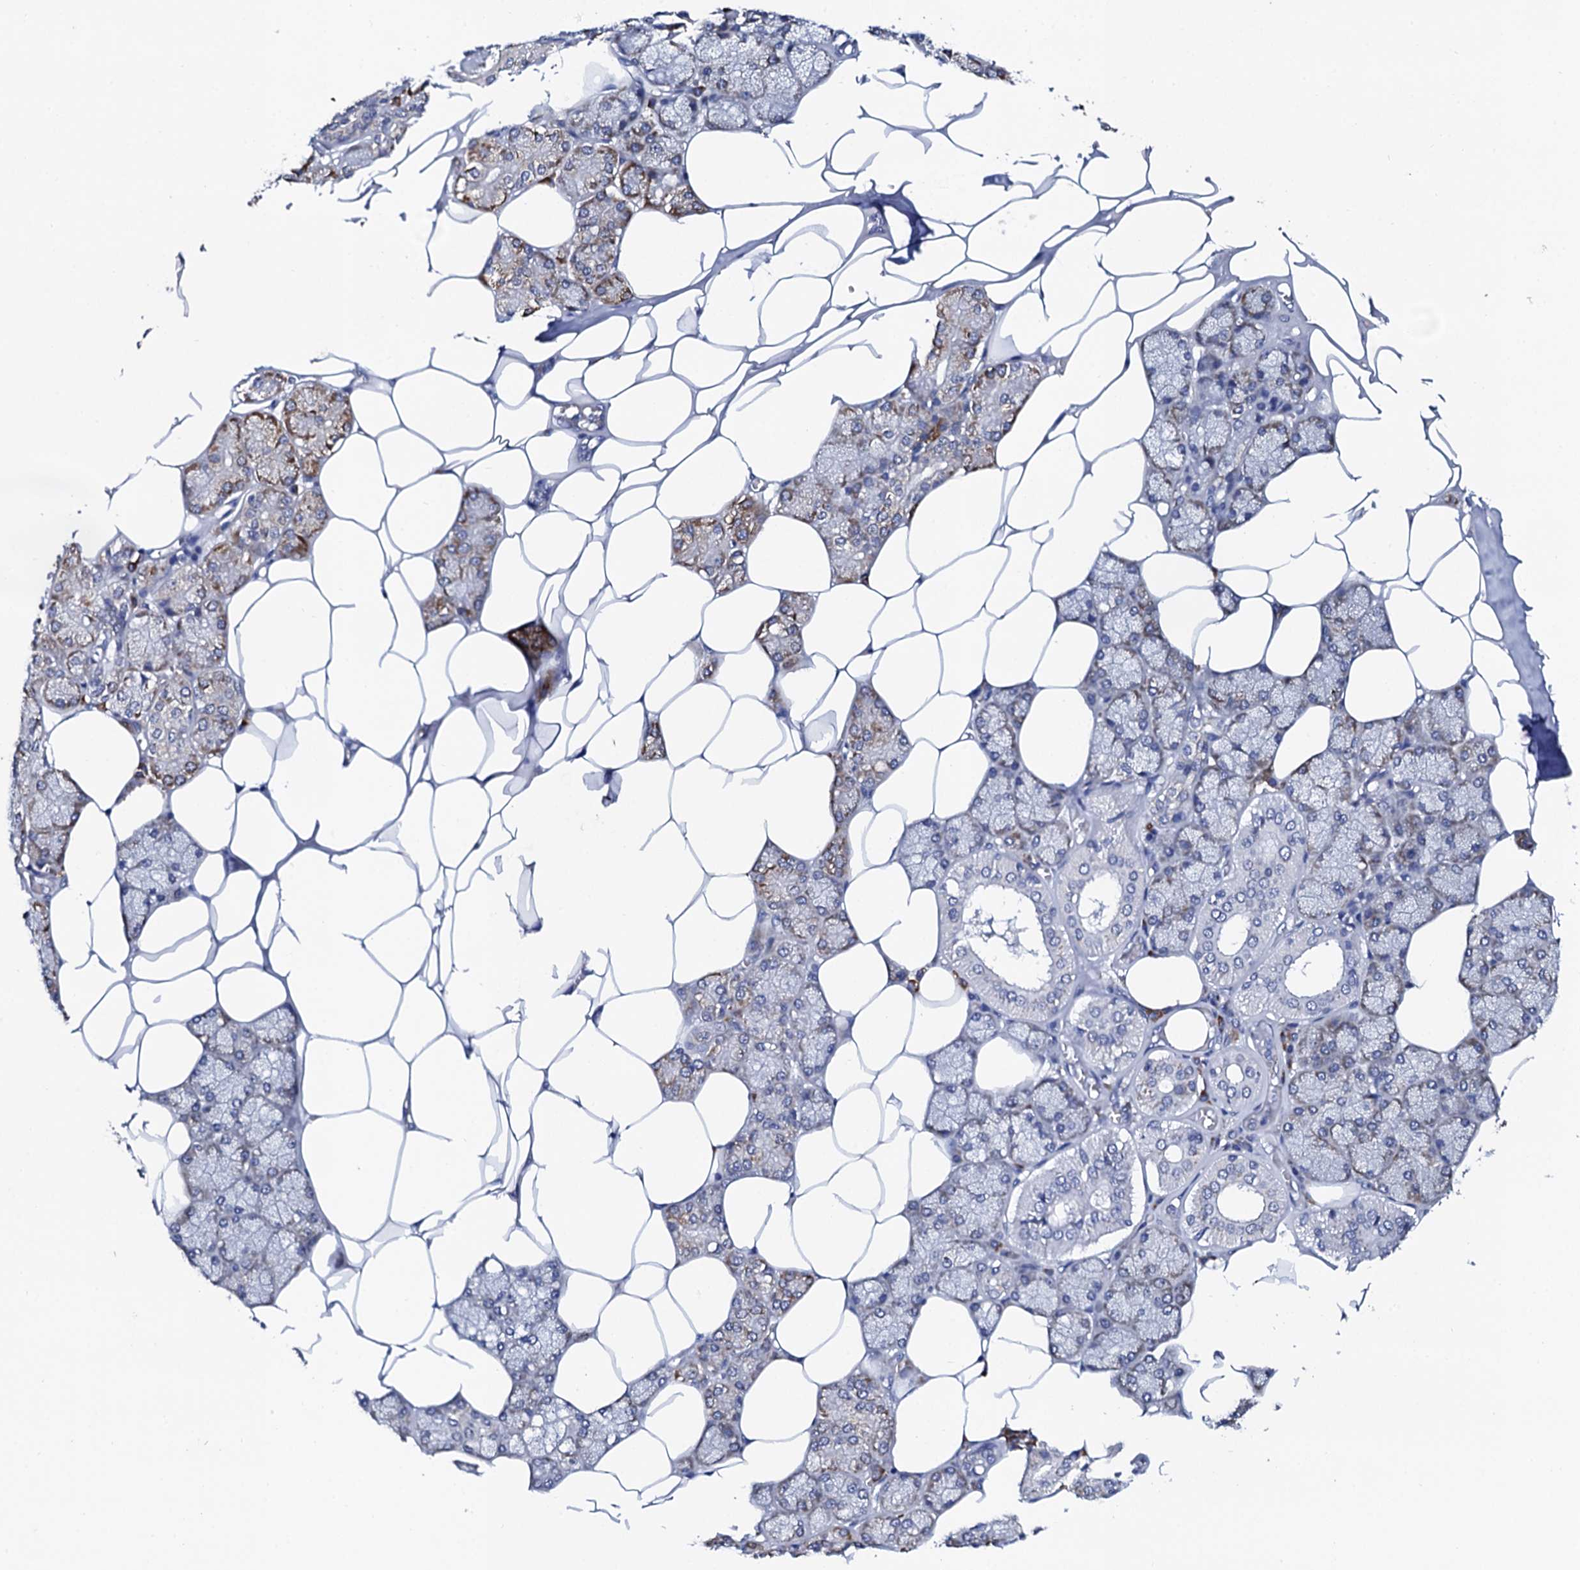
{"staining": {"intensity": "moderate", "quantity": "<25%", "location": "cytoplasmic/membranous"}, "tissue": "salivary gland", "cell_type": "Glandular cells", "image_type": "normal", "snomed": [{"axis": "morphology", "description": "Normal tissue, NOS"}, {"axis": "topography", "description": "Salivary gland"}], "caption": "A high-resolution image shows IHC staining of benign salivary gland, which reveals moderate cytoplasmic/membranous staining in approximately <25% of glandular cells.", "gene": "NUP58", "patient": {"sex": "male", "age": 62}}